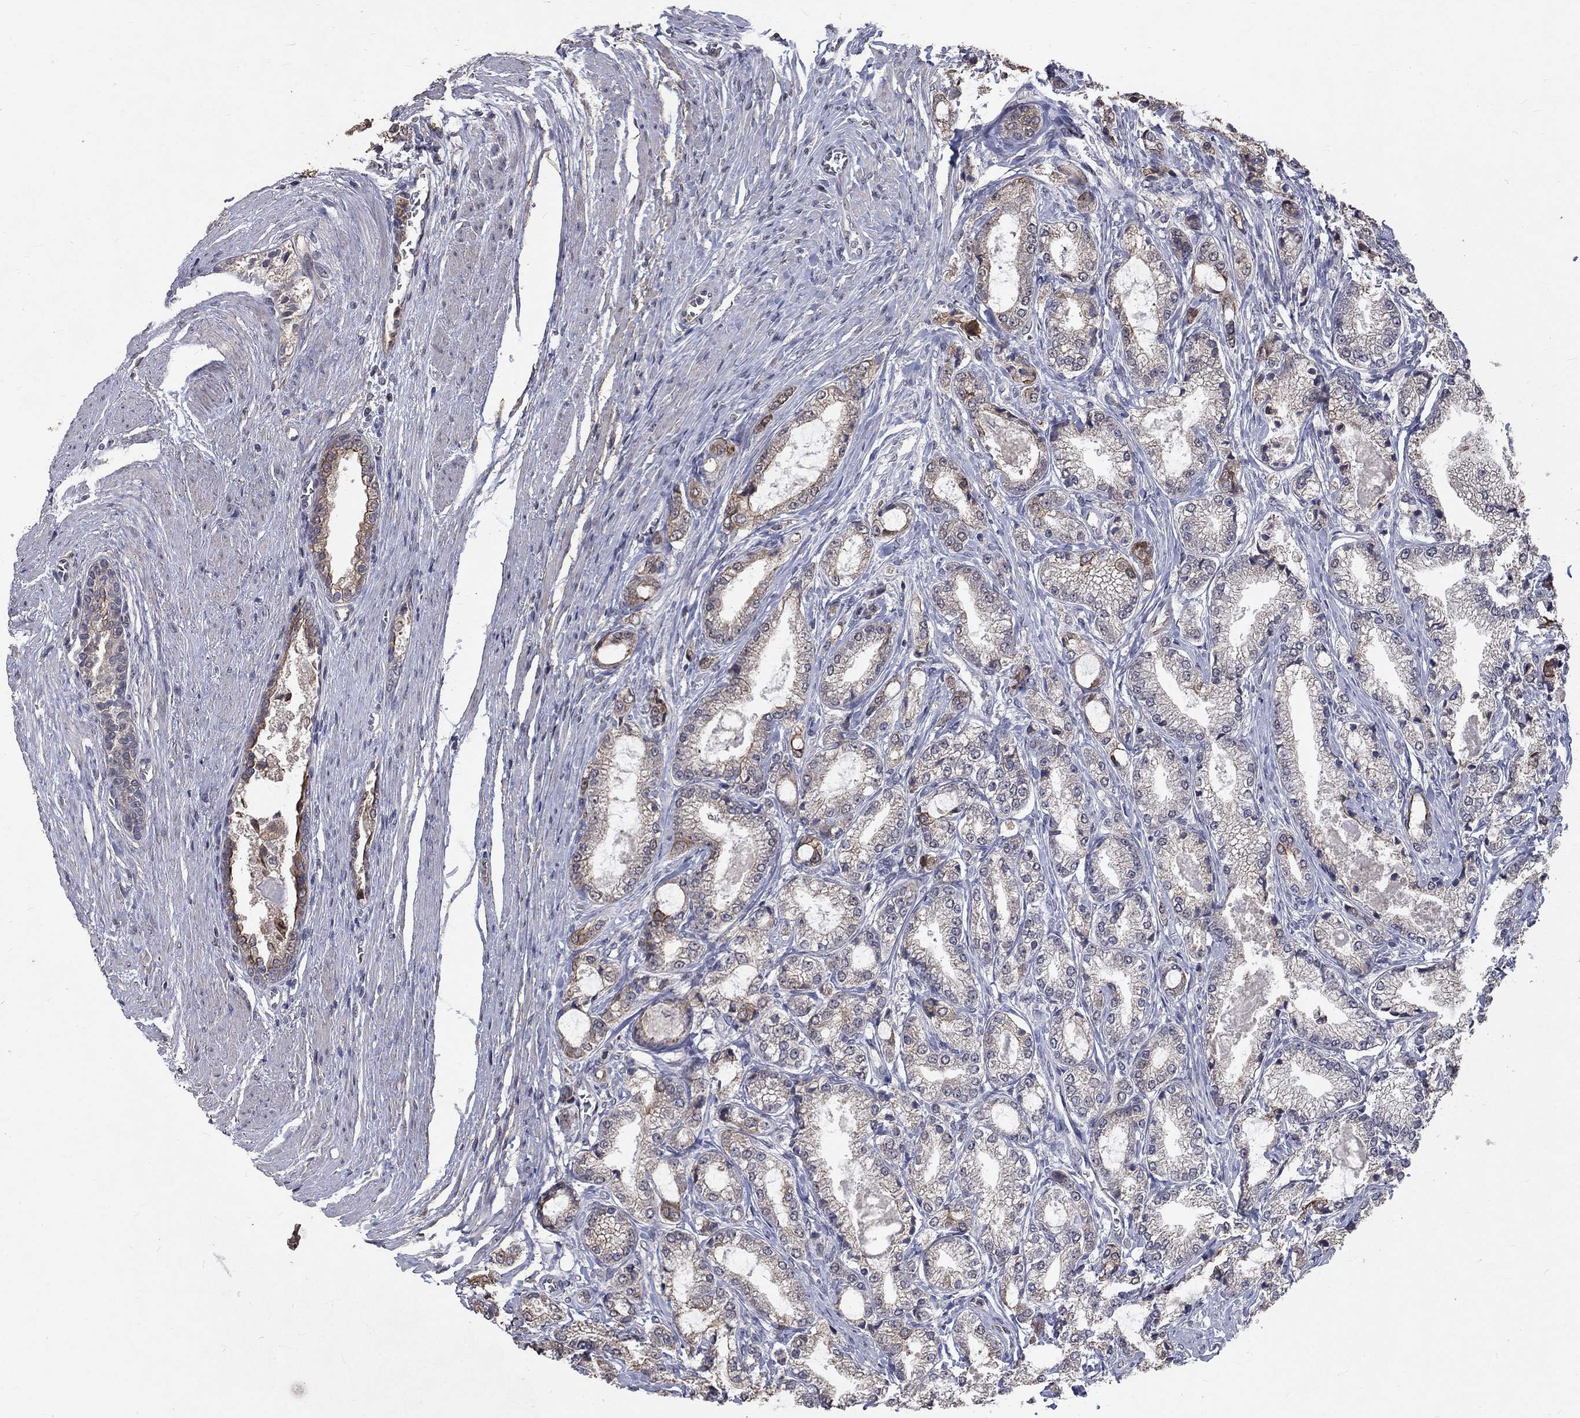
{"staining": {"intensity": "moderate", "quantity": "<25%", "location": "cytoplasmic/membranous"}, "tissue": "prostate cancer", "cell_type": "Tumor cells", "image_type": "cancer", "snomed": [{"axis": "morphology", "description": "Adenocarcinoma, NOS"}, {"axis": "topography", "description": "Prostate and seminal vesicle, NOS"}, {"axis": "topography", "description": "Prostate"}], "caption": "The histopathology image exhibits staining of prostate cancer, revealing moderate cytoplasmic/membranous protein staining (brown color) within tumor cells.", "gene": "CHST5", "patient": {"sex": "male", "age": 62}}